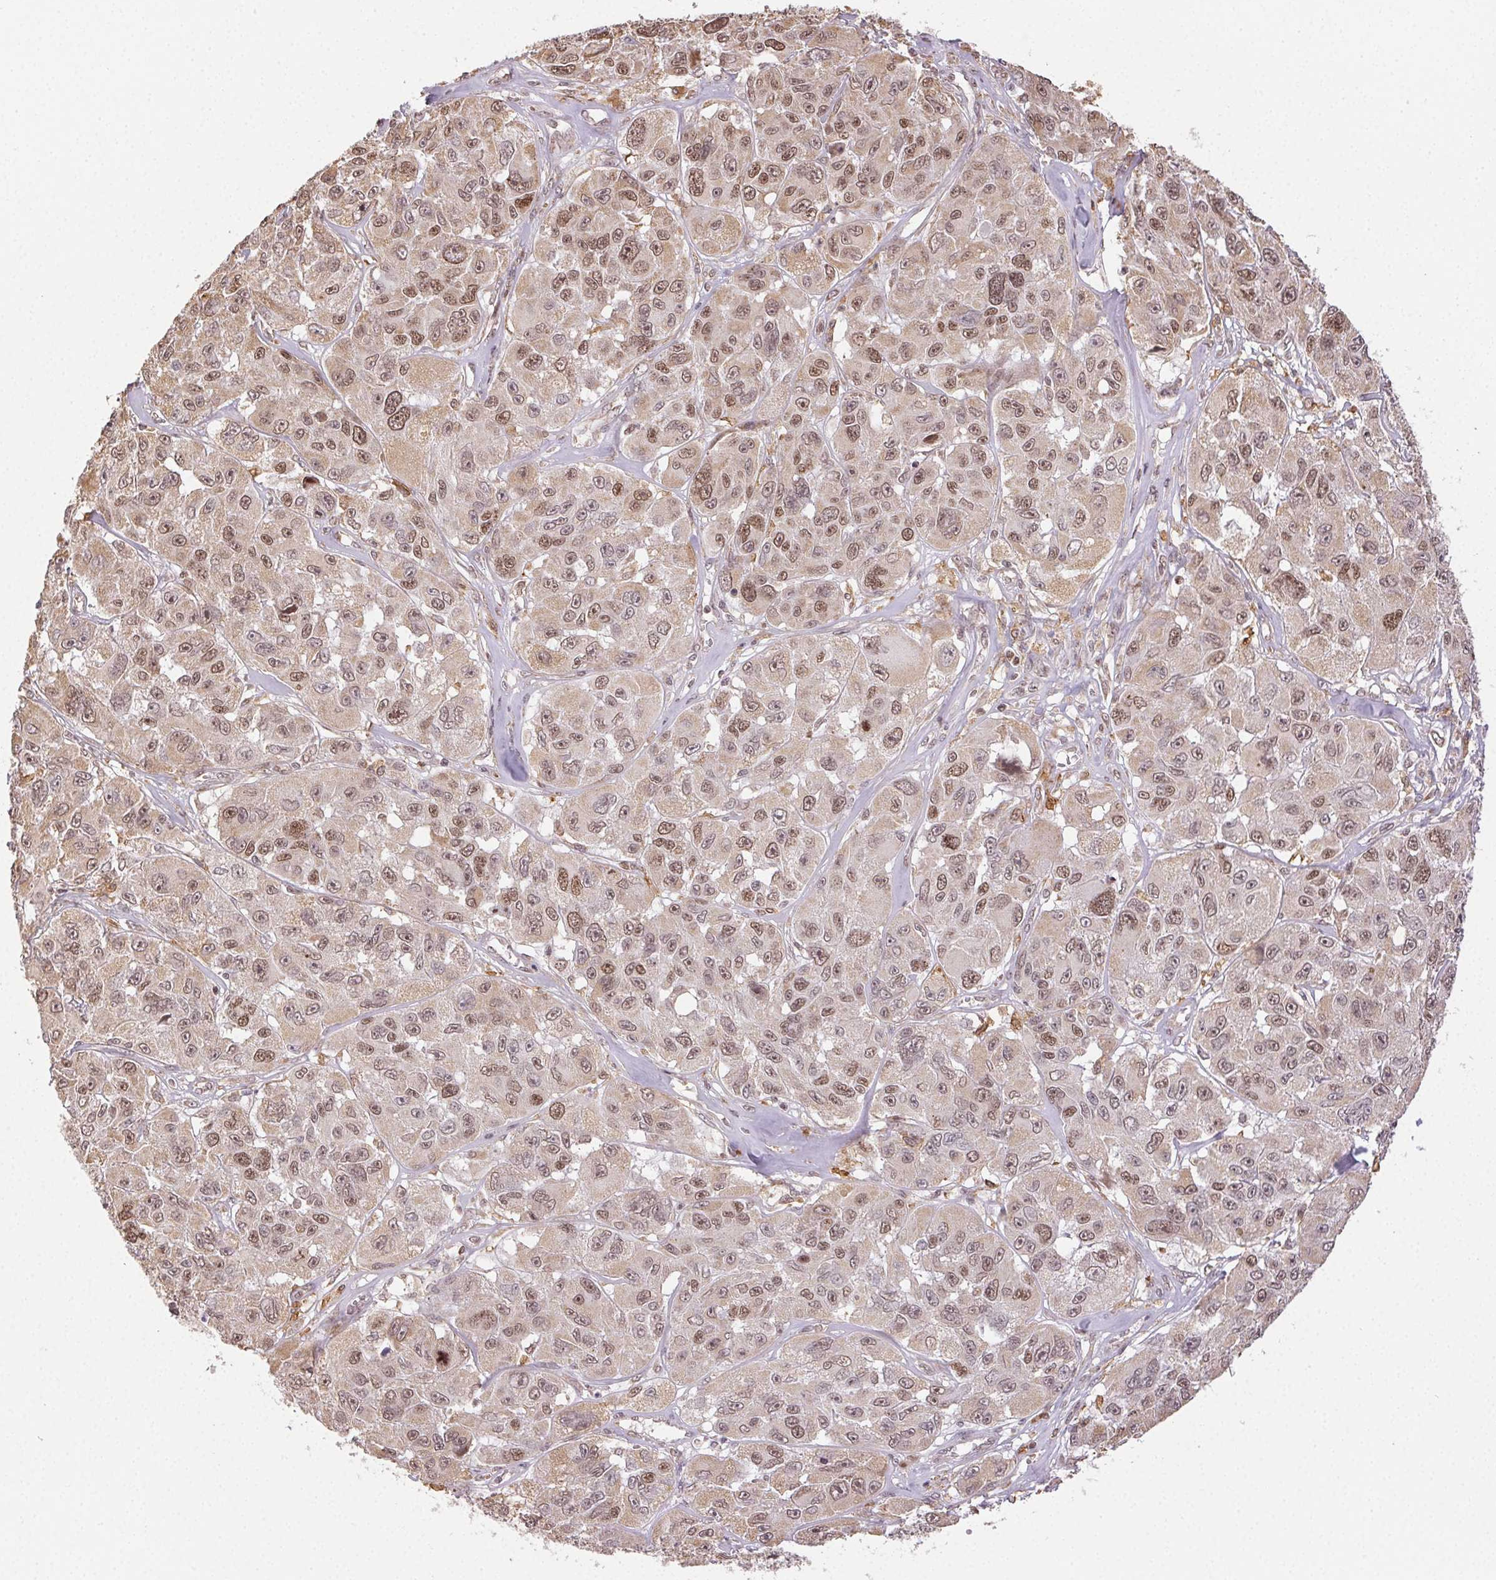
{"staining": {"intensity": "moderate", "quantity": ">75%", "location": "nuclear"}, "tissue": "melanoma", "cell_type": "Tumor cells", "image_type": "cancer", "snomed": [{"axis": "morphology", "description": "Malignant melanoma, NOS"}, {"axis": "topography", "description": "Skin"}], "caption": "Protein staining of melanoma tissue displays moderate nuclear positivity in approximately >75% of tumor cells.", "gene": "PIWIL4", "patient": {"sex": "female", "age": 66}}